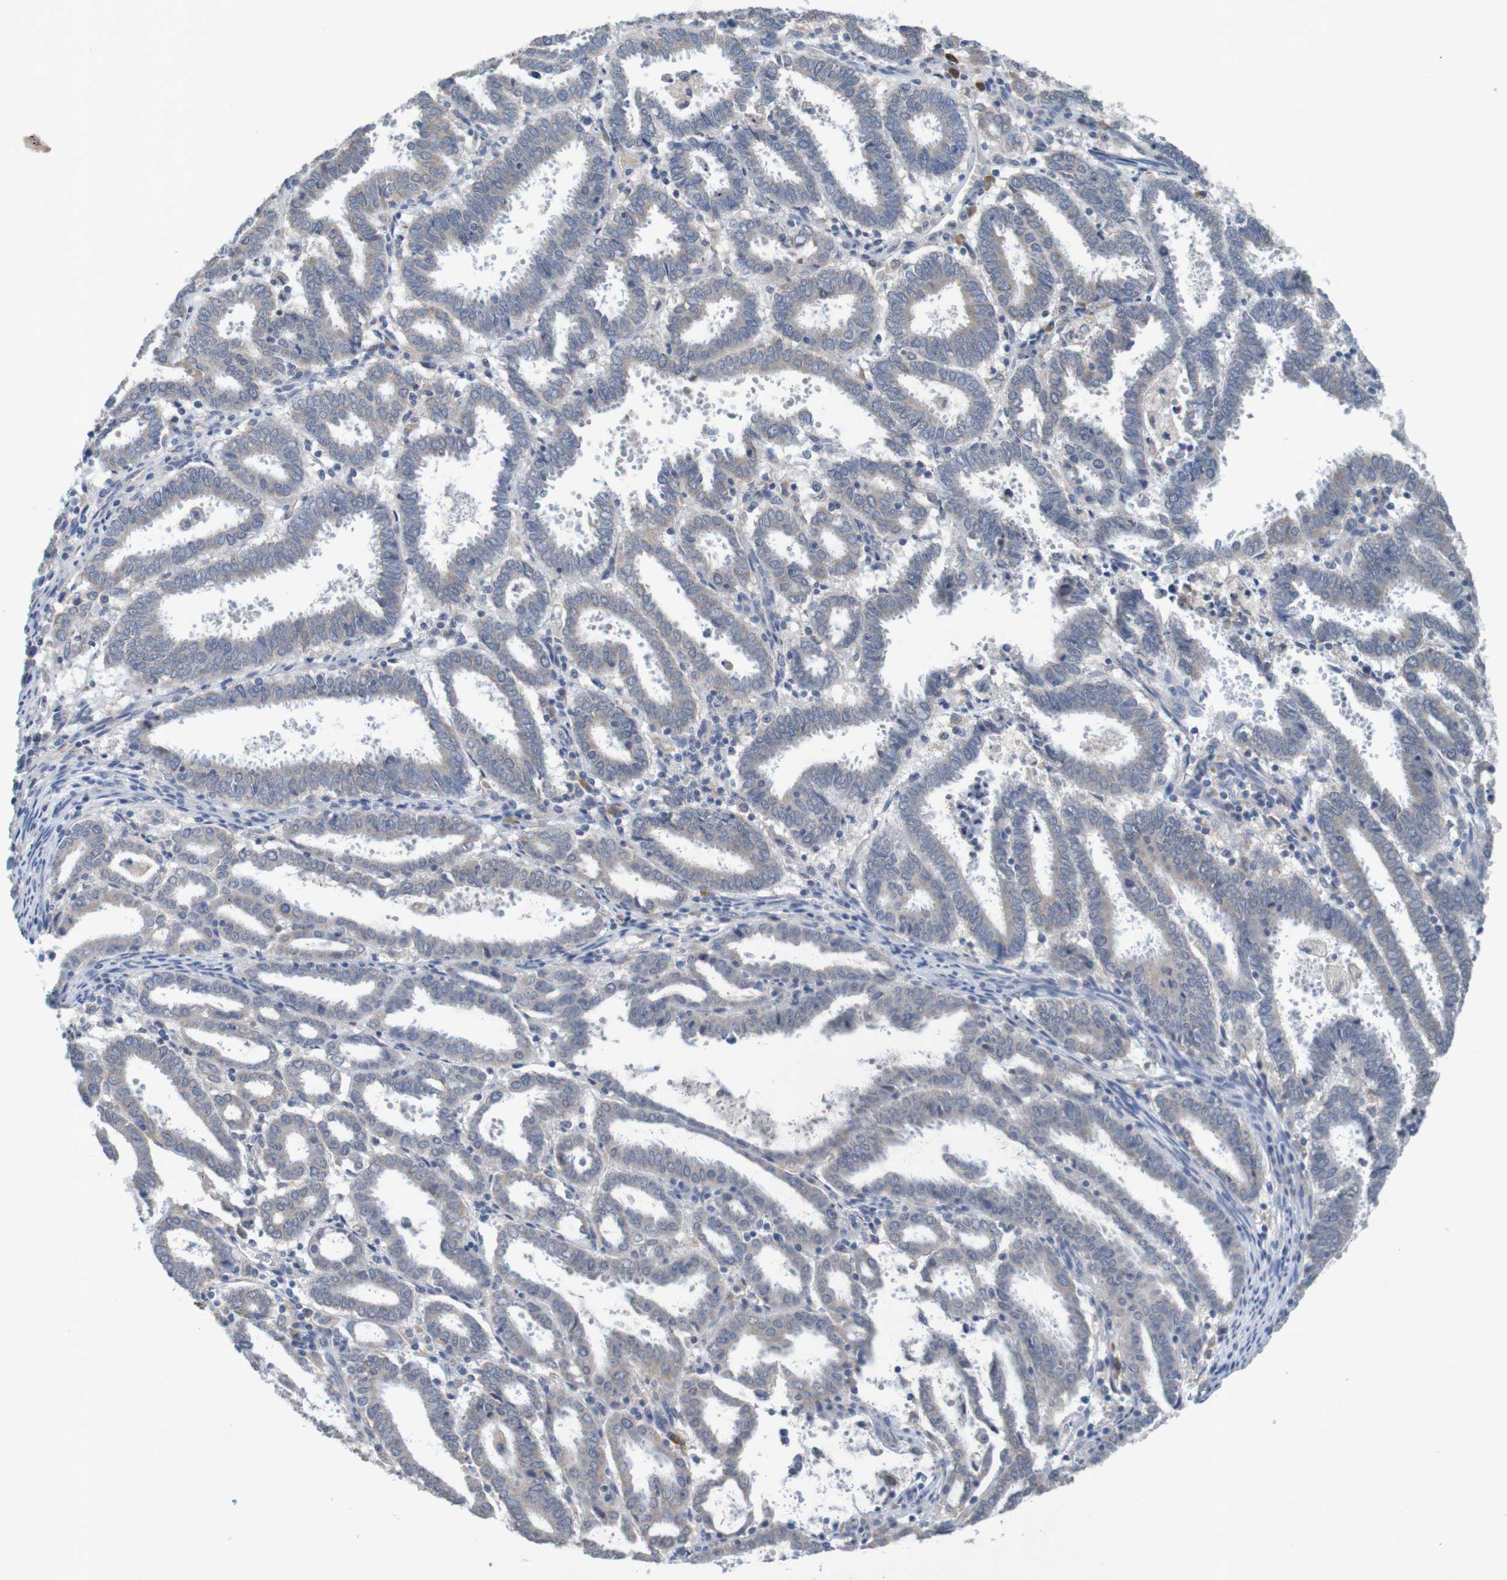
{"staining": {"intensity": "weak", "quantity": "<25%", "location": "cytoplasmic/membranous"}, "tissue": "endometrial cancer", "cell_type": "Tumor cells", "image_type": "cancer", "snomed": [{"axis": "morphology", "description": "Adenocarcinoma, NOS"}, {"axis": "topography", "description": "Uterus"}], "caption": "Immunohistochemical staining of human endometrial adenocarcinoma reveals no significant staining in tumor cells.", "gene": "LTA", "patient": {"sex": "female", "age": 83}}